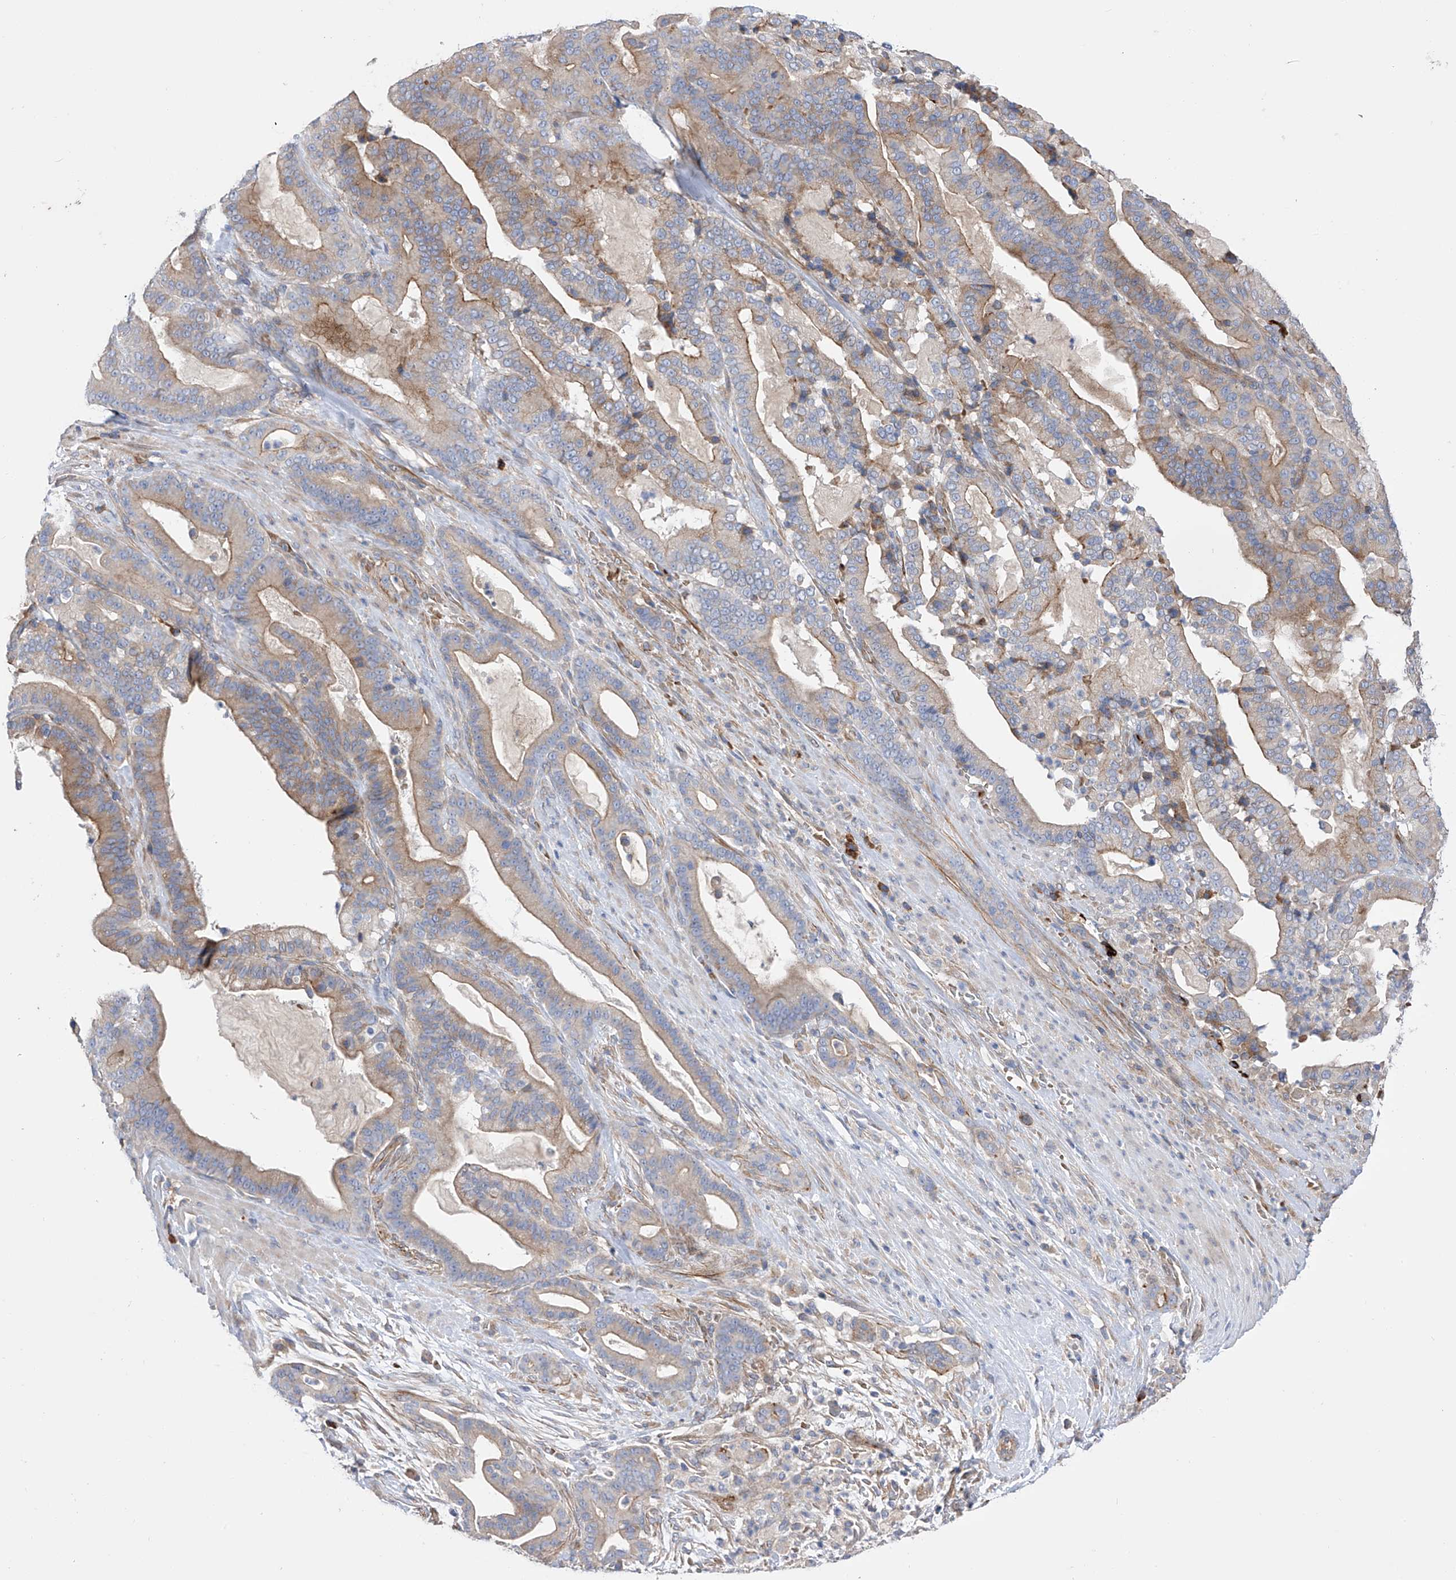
{"staining": {"intensity": "moderate", "quantity": "25%-75%", "location": "cytoplasmic/membranous"}, "tissue": "pancreatic cancer", "cell_type": "Tumor cells", "image_type": "cancer", "snomed": [{"axis": "morphology", "description": "Adenocarcinoma, NOS"}, {"axis": "topography", "description": "Pancreas"}], "caption": "Adenocarcinoma (pancreatic) was stained to show a protein in brown. There is medium levels of moderate cytoplasmic/membranous expression in about 25%-75% of tumor cells. The staining was performed using DAB (3,3'-diaminobenzidine), with brown indicating positive protein expression. Nuclei are stained blue with hematoxylin.", "gene": "NFATC4", "patient": {"sex": "male", "age": 63}}